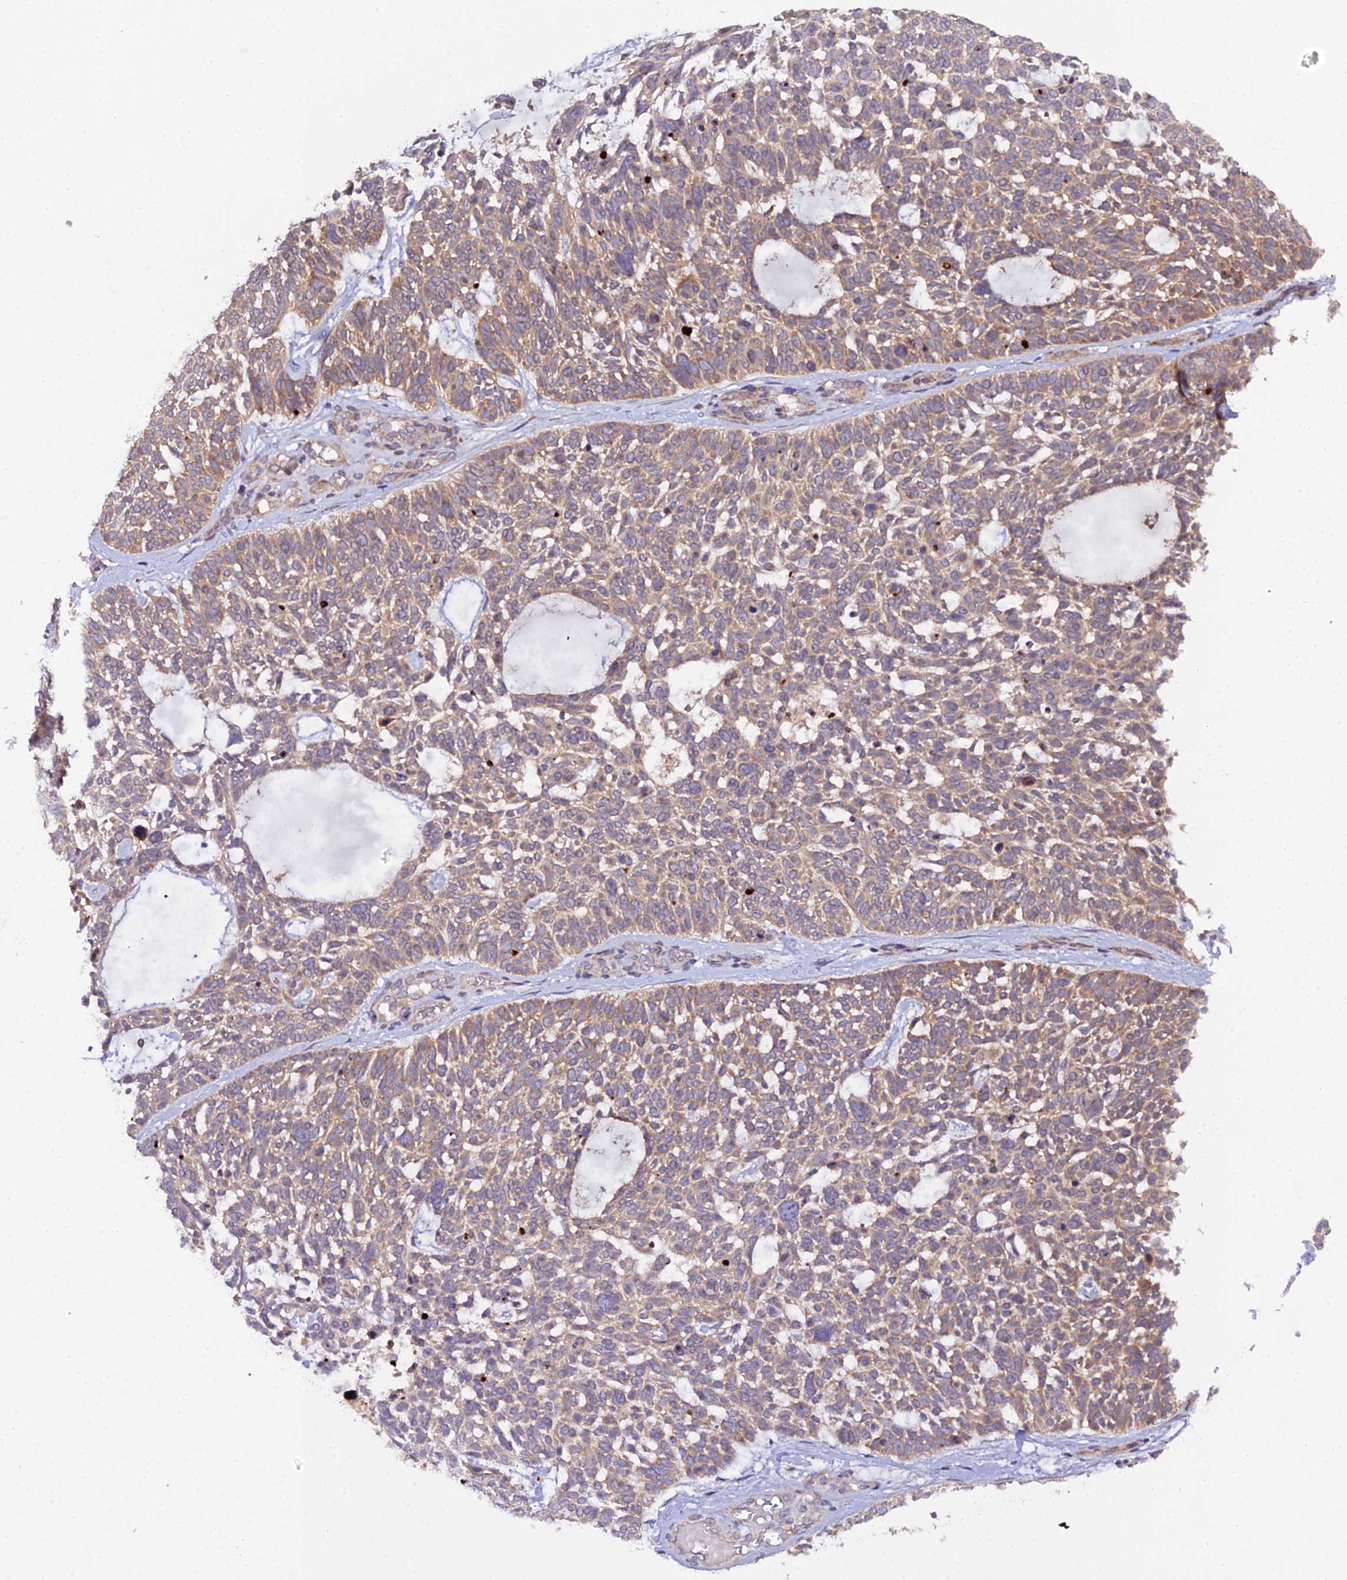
{"staining": {"intensity": "moderate", "quantity": ">75%", "location": "cytoplasmic/membranous"}, "tissue": "skin cancer", "cell_type": "Tumor cells", "image_type": "cancer", "snomed": [{"axis": "morphology", "description": "Basal cell carcinoma"}, {"axis": "topography", "description": "Skin"}], "caption": "This histopathology image demonstrates immunohistochemistry staining of human skin cancer, with medium moderate cytoplasmic/membranous staining in about >75% of tumor cells.", "gene": "TRIM26", "patient": {"sex": "male", "age": 88}}